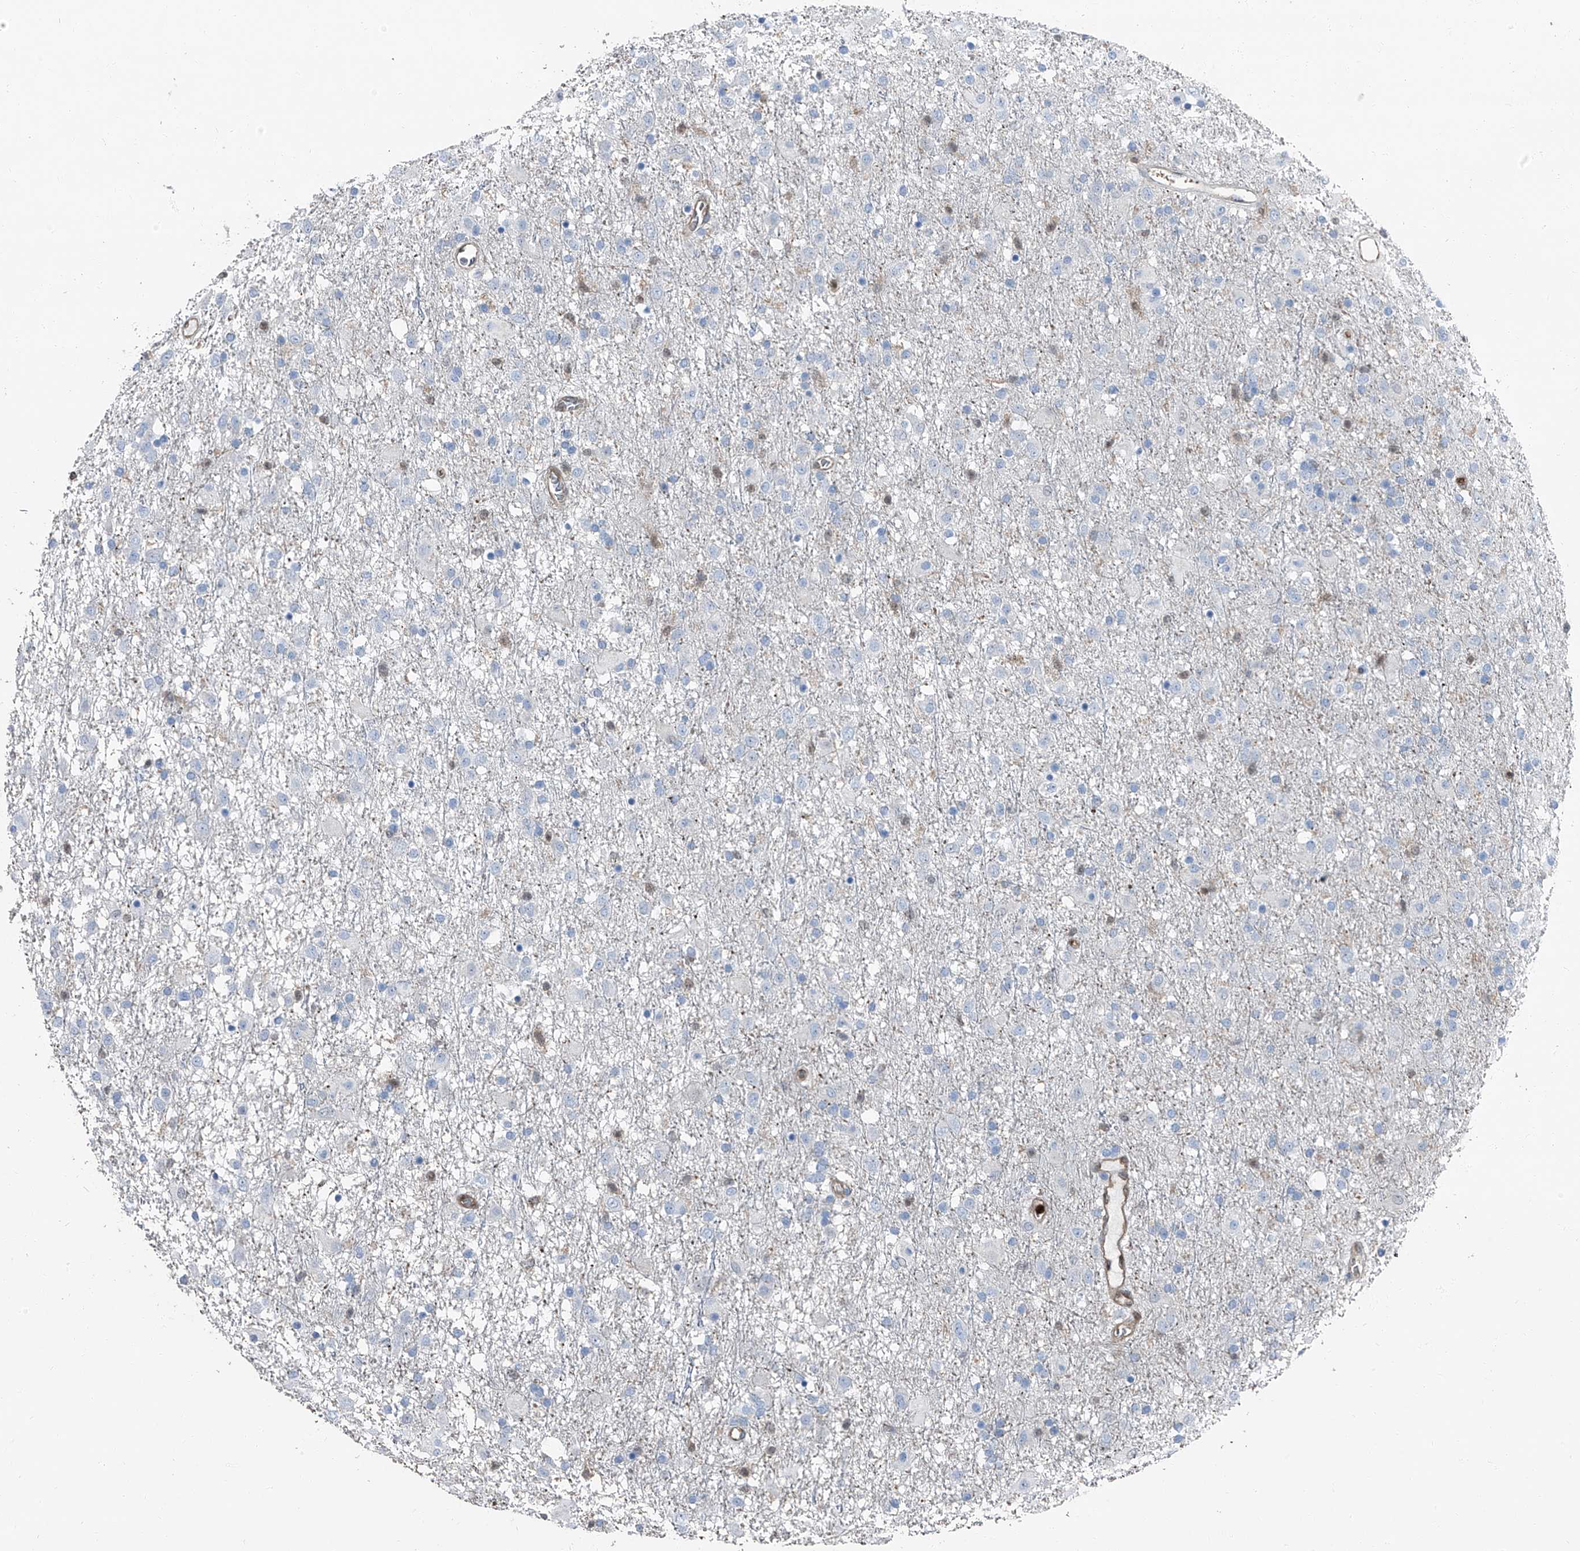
{"staining": {"intensity": "negative", "quantity": "none", "location": "none"}, "tissue": "glioma", "cell_type": "Tumor cells", "image_type": "cancer", "snomed": [{"axis": "morphology", "description": "Glioma, malignant, Low grade"}, {"axis": "topography", "description": "Brain"}], "caption": "Immunohistochemistry histopathology image of neoplastic tissue: human glioma stained with DAB (3,3'-diaminobenzidine) shows no significant protein expression in tumor cells. Nuclei are stained in blue.", "gene": "PSMB10", "patient": {"sex": "male", "age": 65}}